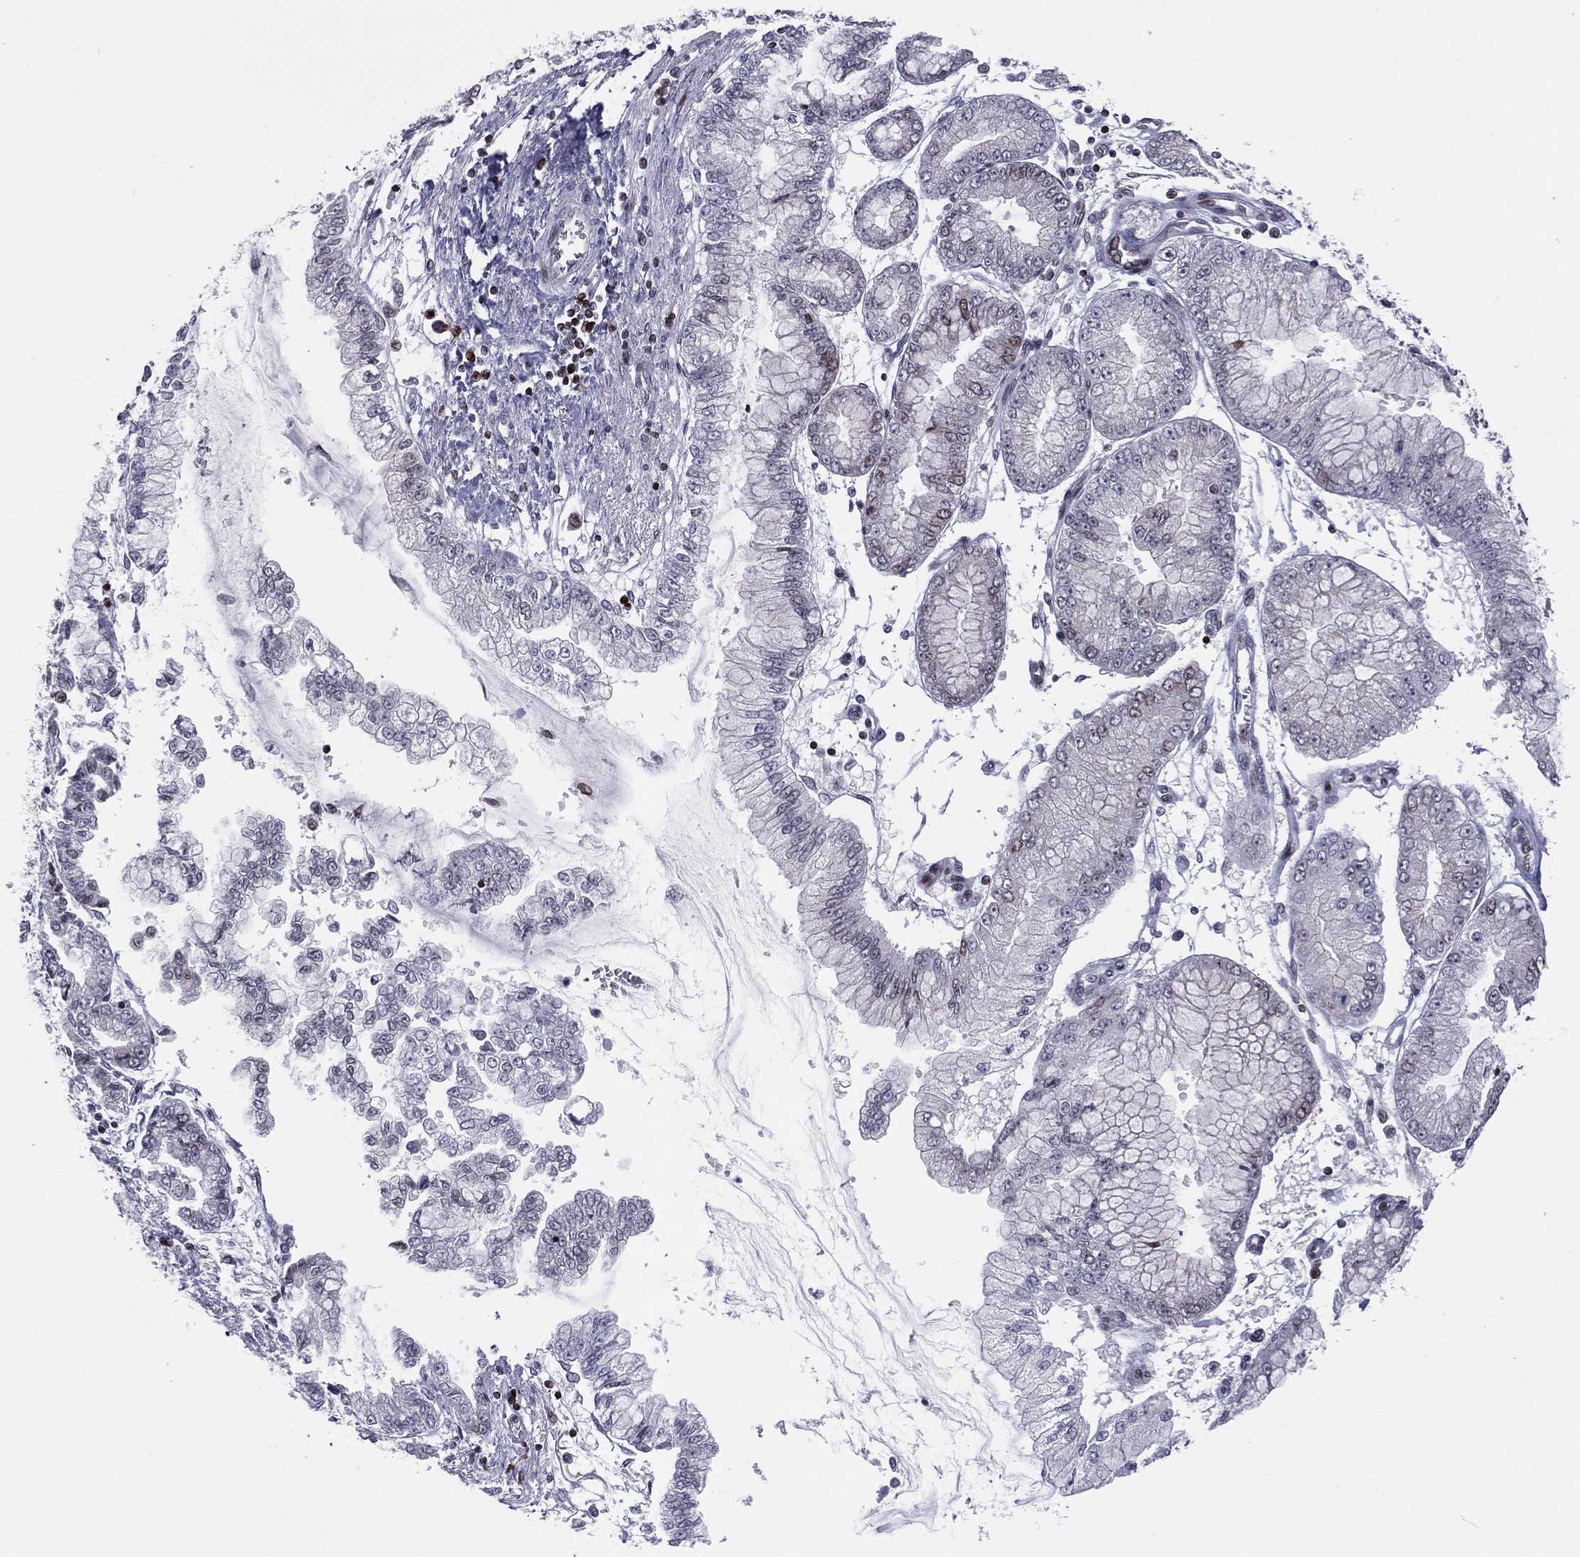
{"staining": {"intensity": "weak", "quantity": "<25%", "location": "nuclear"}, "tissue": "stomach cancer", "cell_type": "Tumor cells", "image_type": "cancer", "snomed": [{"axis": "morphology", "description": "Adenocarcinoma, NOS"}, {"axis": "topography", "description": "Stomach, upper"}], "caption": "High power microscopy image of an immunohistochemistry micrograph of stomach cancer, revealing no significant staining in tumor cells.", "gene": "DBF4B", "patient": {"sex": "female", "age": 74}}